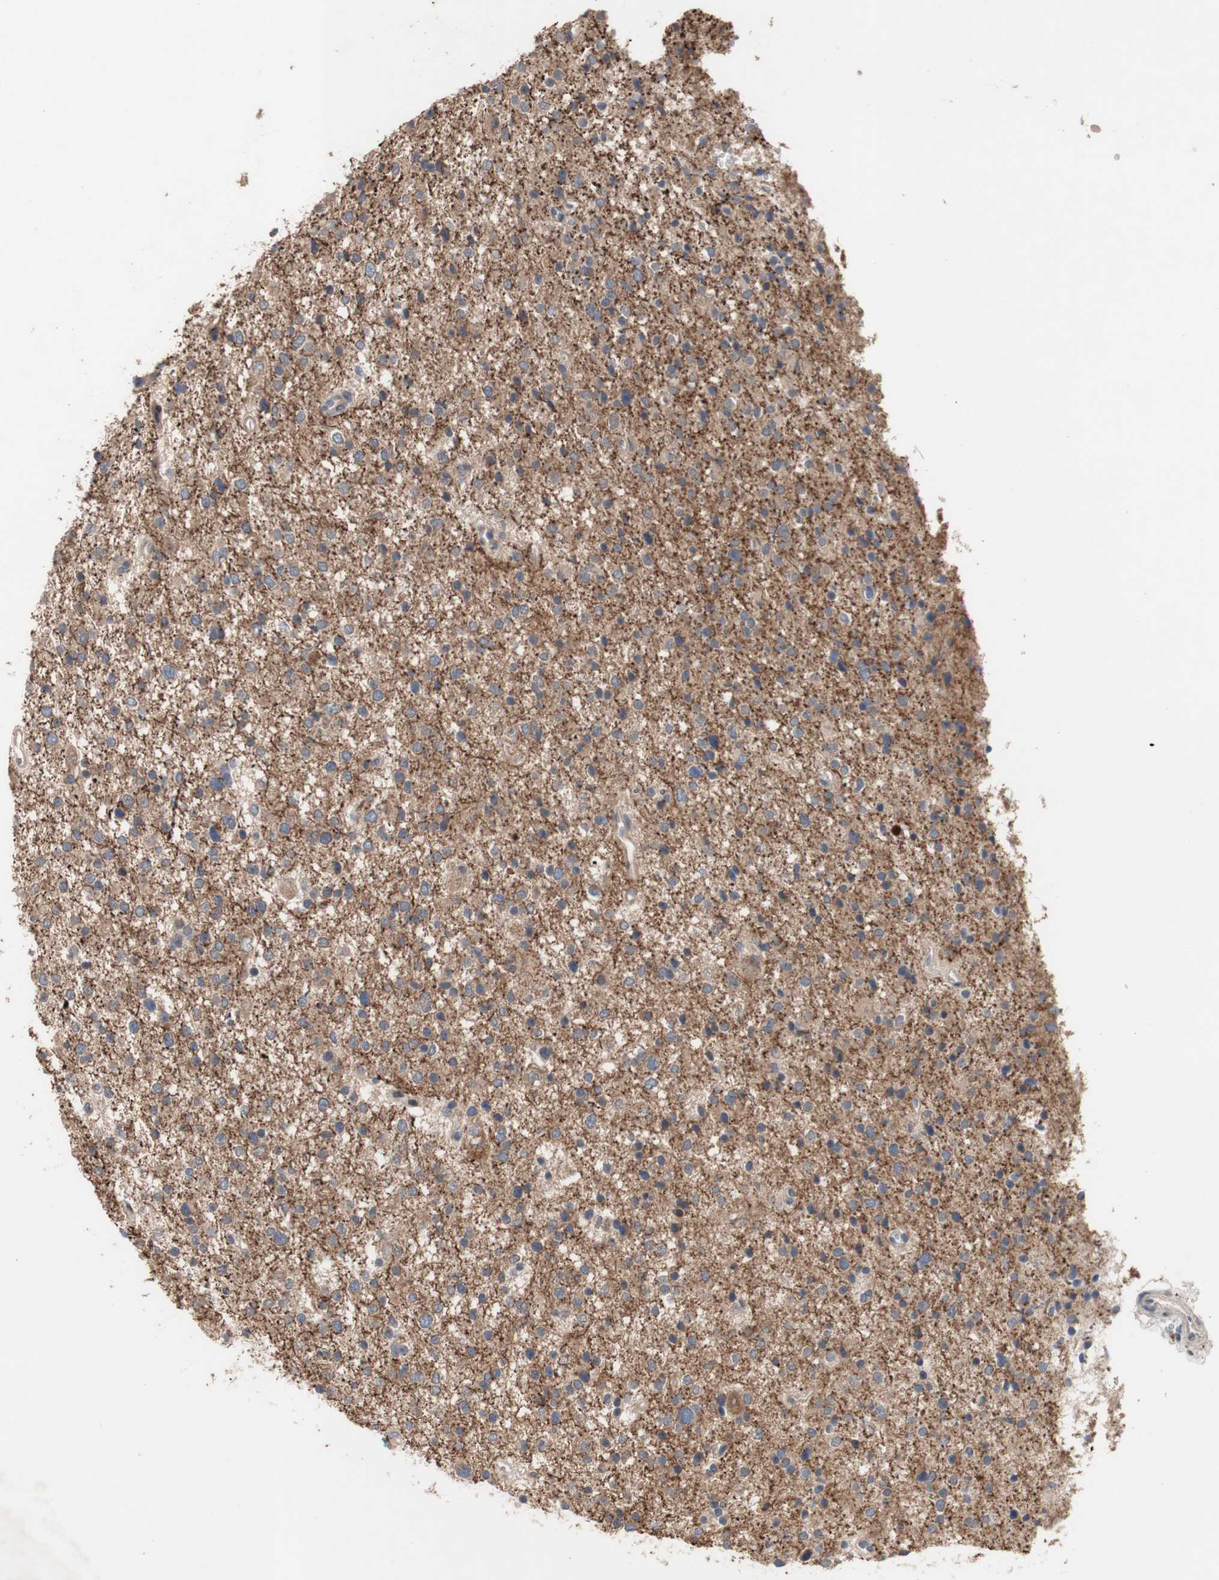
{"staining": {"intensity": "weak", "quantity": ">75%", "location": "cytoplasmic/membranous"}, "tissue": "glioma", "cell_type": "Tumor cells", "image_type": "cancer", "snomed": [{"axis": "morphology", "description": "Glioma, malignant, Low grade"}, {"axis": "topography", "description": "Brain"}], "caption": "Glioma stained with DAB (3,3'-diaminobenzidine) immunohistochemistry shows low levels of weak cytoplasmic/membranous expression in approximately >75% of tumor cells.", "gene": "OAZ1", "patient": {"sex": "female", "age": 37}}